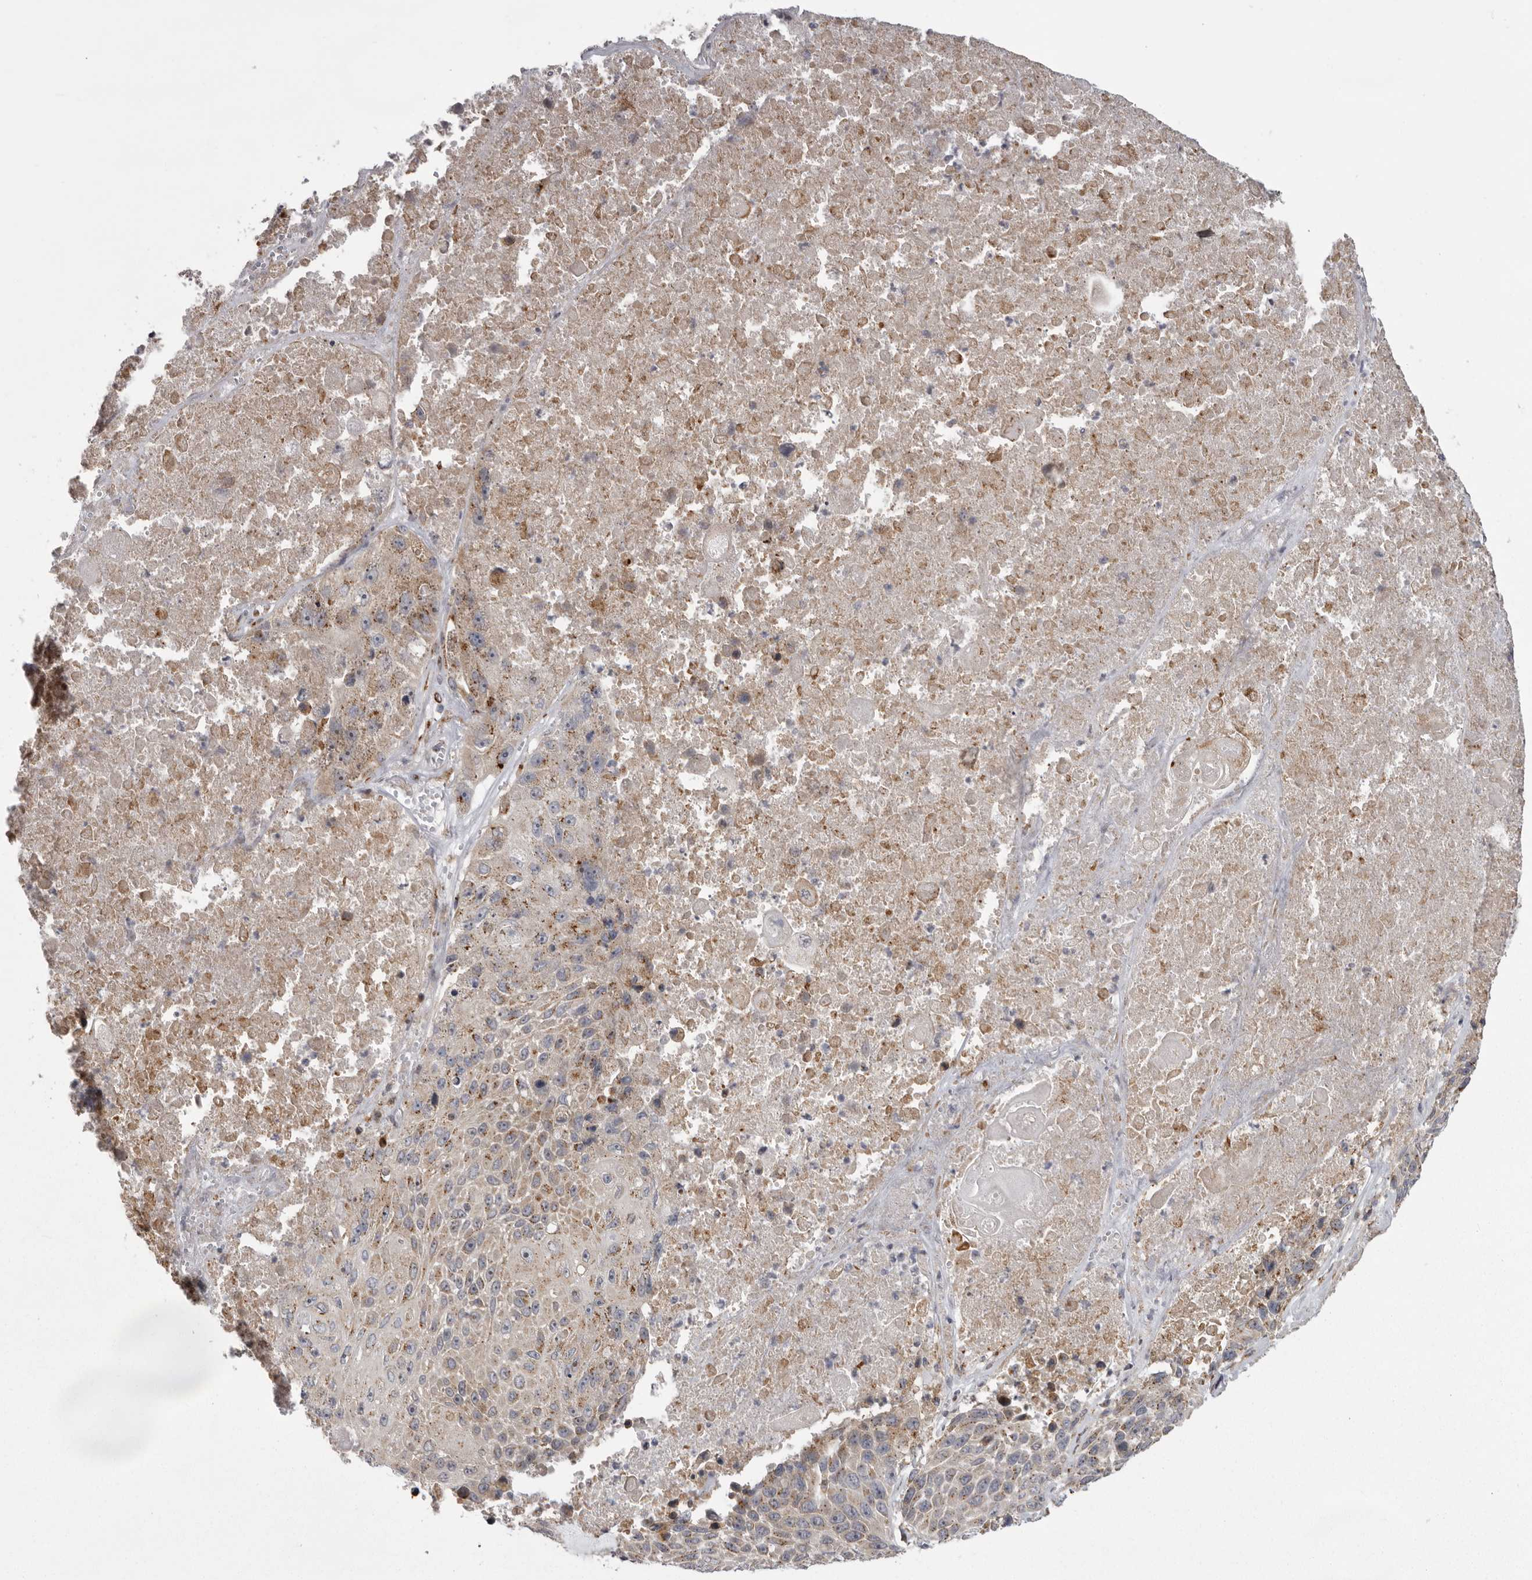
{"staining": {"intensity": "weak", "quantity": ">75%", "location": "cytoplasmic/membranous"}, "tissue": "lung cancer", "cell_type": "Tumor cells", "image_type": "cancer", "snomed": [{"axis": "morphology", "description": "Squamous cell carcinoma, NOS"}, {"axis": "topography", "description": "Lung"}], "caption": "Immunohistochemistry (IHC) photomicrograph of human lung cancer (squamous cell carcinoma) stained for a protein (brown), which reveals low levels of weak cytoplasmic/membranous positivity in approximately >75% of tumor cells.", "gene": "WDR47", "patient": {"sex": "male", "age": 61}}